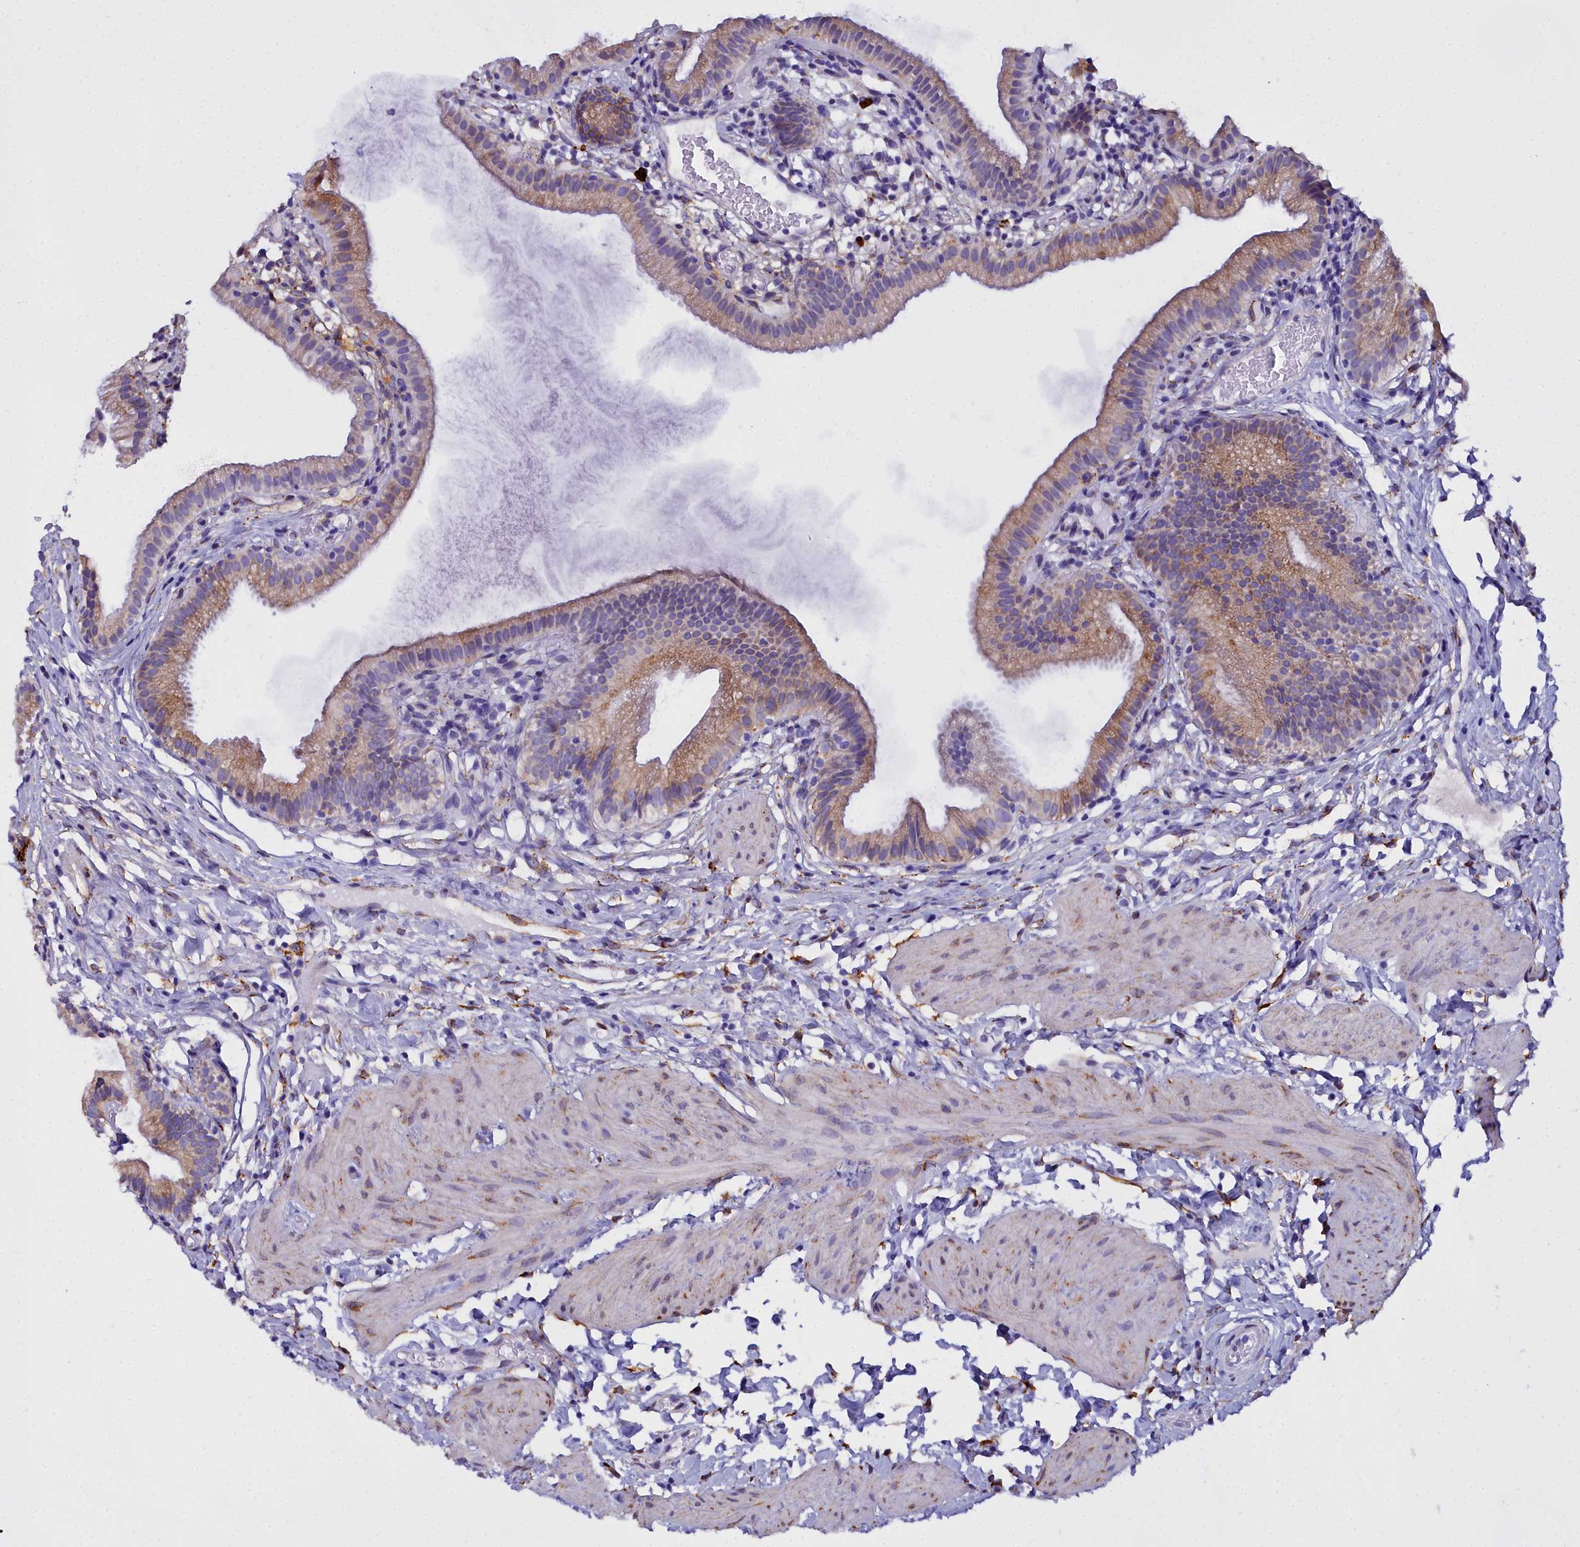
{"staining": {"intensity": "moderate", "quantity": ">75%", "location": "cytoplasmic/membranous"}, "tissue": "gallbladder", "cell_type": "Glandular cells", "image_type": "normal", "snomed": [{"axis": "morphology", "description": "Normal tissue, NOS"}, {"axis": "topography", "description": "Gallbladder"}], "caption": "IHC of normal gallbladder displays medium levels of moderate cytoplasmic/membranous positivity in approximately >75% of glandular cells.", "gene": "TXNDC5", "patient": {"sex": "female", "age": 46}}